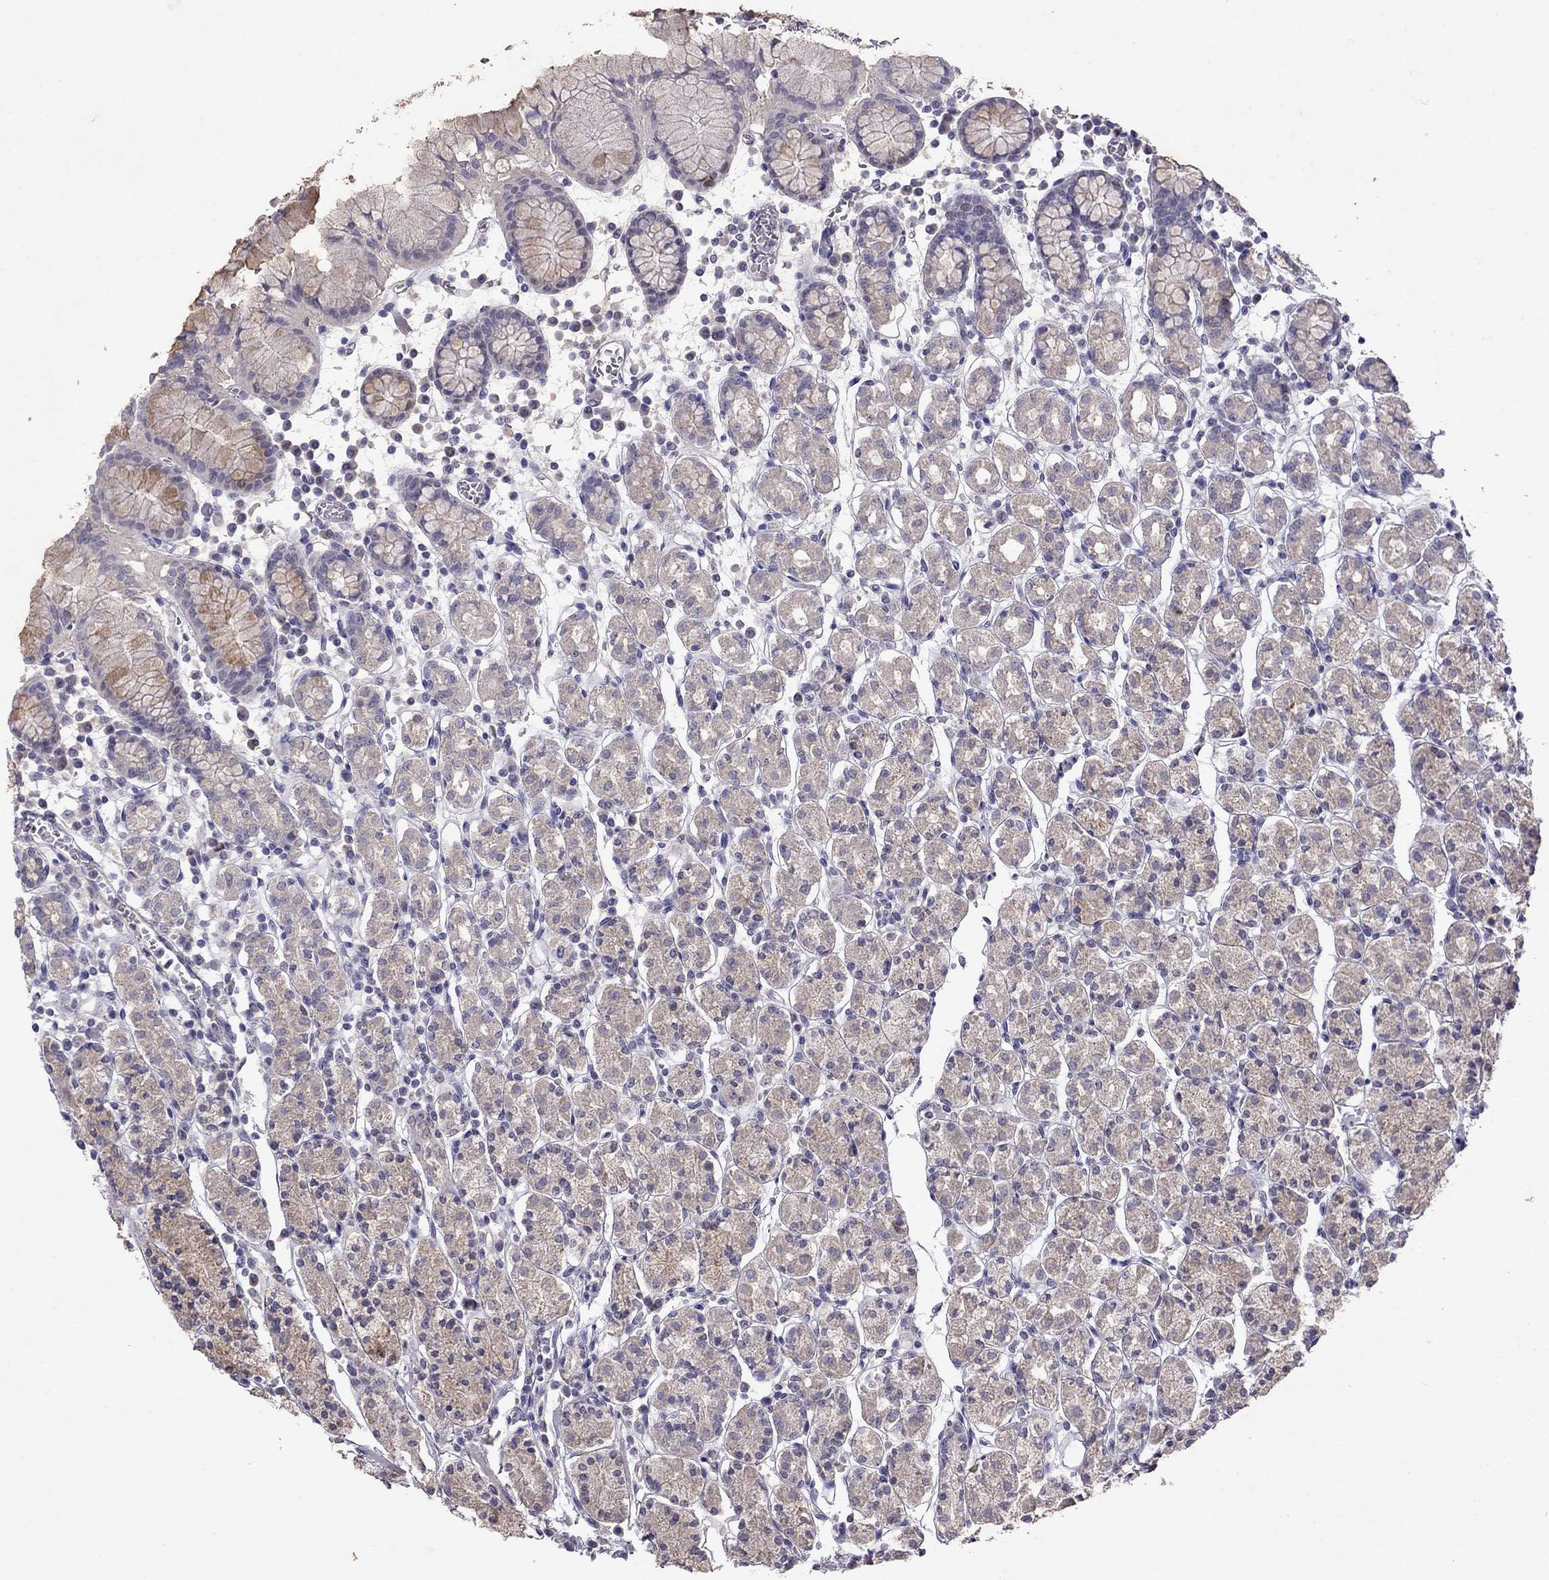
{"staining": {"intensity": "weak", "quantity": "<25%", "location": "cytoplasmic/membranous"}, "tissue": "stomach", "cell_type": "Glandular cells", "image_type": "normal", "snomed": [{"axis": "morphology", "description": "Normal tissue, NOS"}, {"axis": "topography", "description": "Stomach, upper"}, {"axis": "topography", "description": "Stomach"}], "caption": "Glandular cells show no significant expression in benign stomach. Nuclei are stained in blue.", "gene": "FST", "patient": {"sex": "male", "age": 62}}